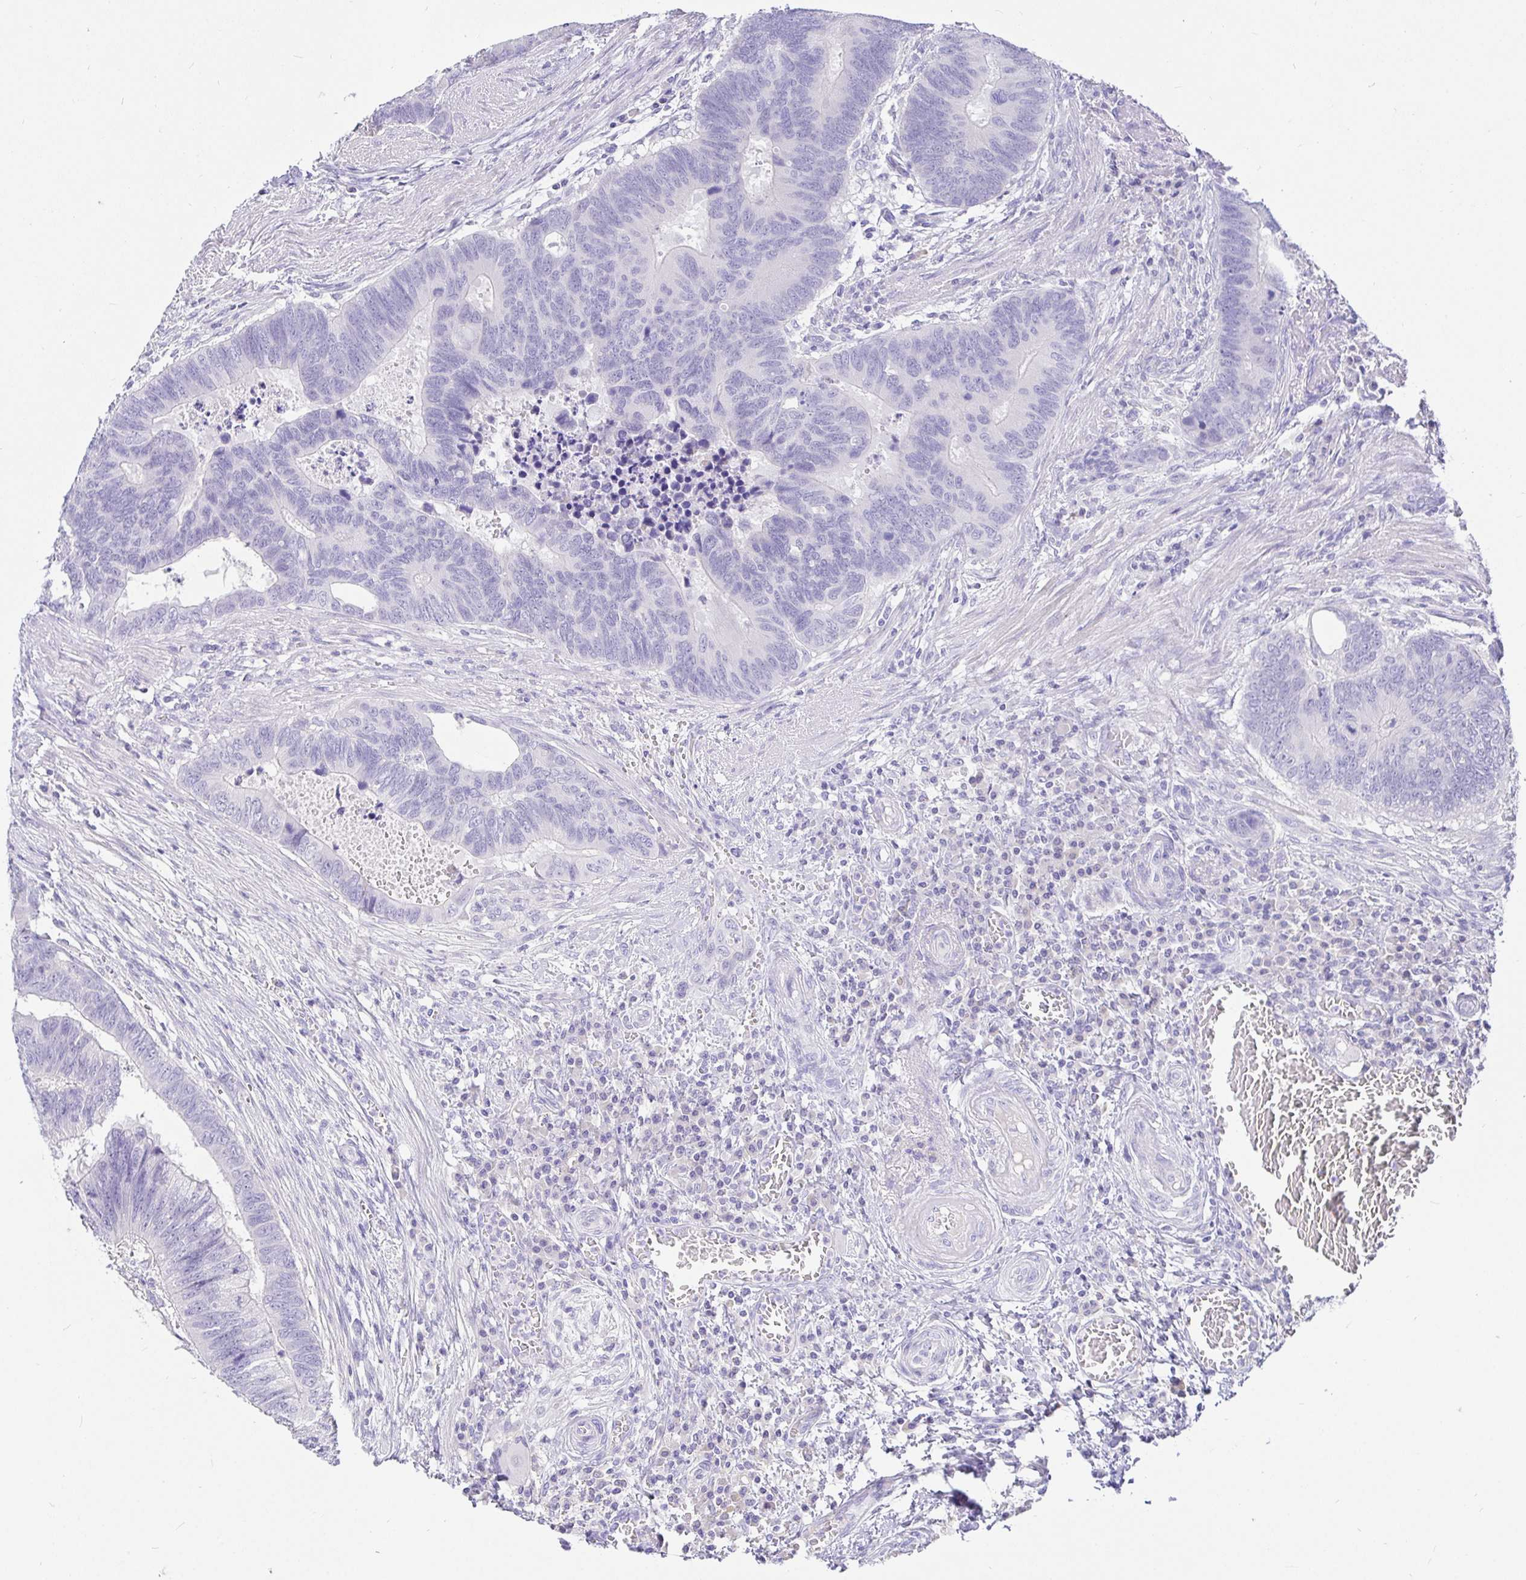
{"staining": {"intensity": "negative", "quantity": "none", "location": "none"}, "tissue": "colorectal cancer", "cell_type": "Tumor cells", "image_type": "cancer", "snomed": [{"axis": "morphology", "description": "Adenocarcinoma, NOS"}, {"axis": "topography", "description": "Colon"}], "caption": "High power microscopy micrograph of an immunohistochemistry micrograph of adenocarcinoma (colorectal), revealing no significant staining in tumor cells.", "gene": "TPTE", "patient": {"sex": "male", "age": 62}}